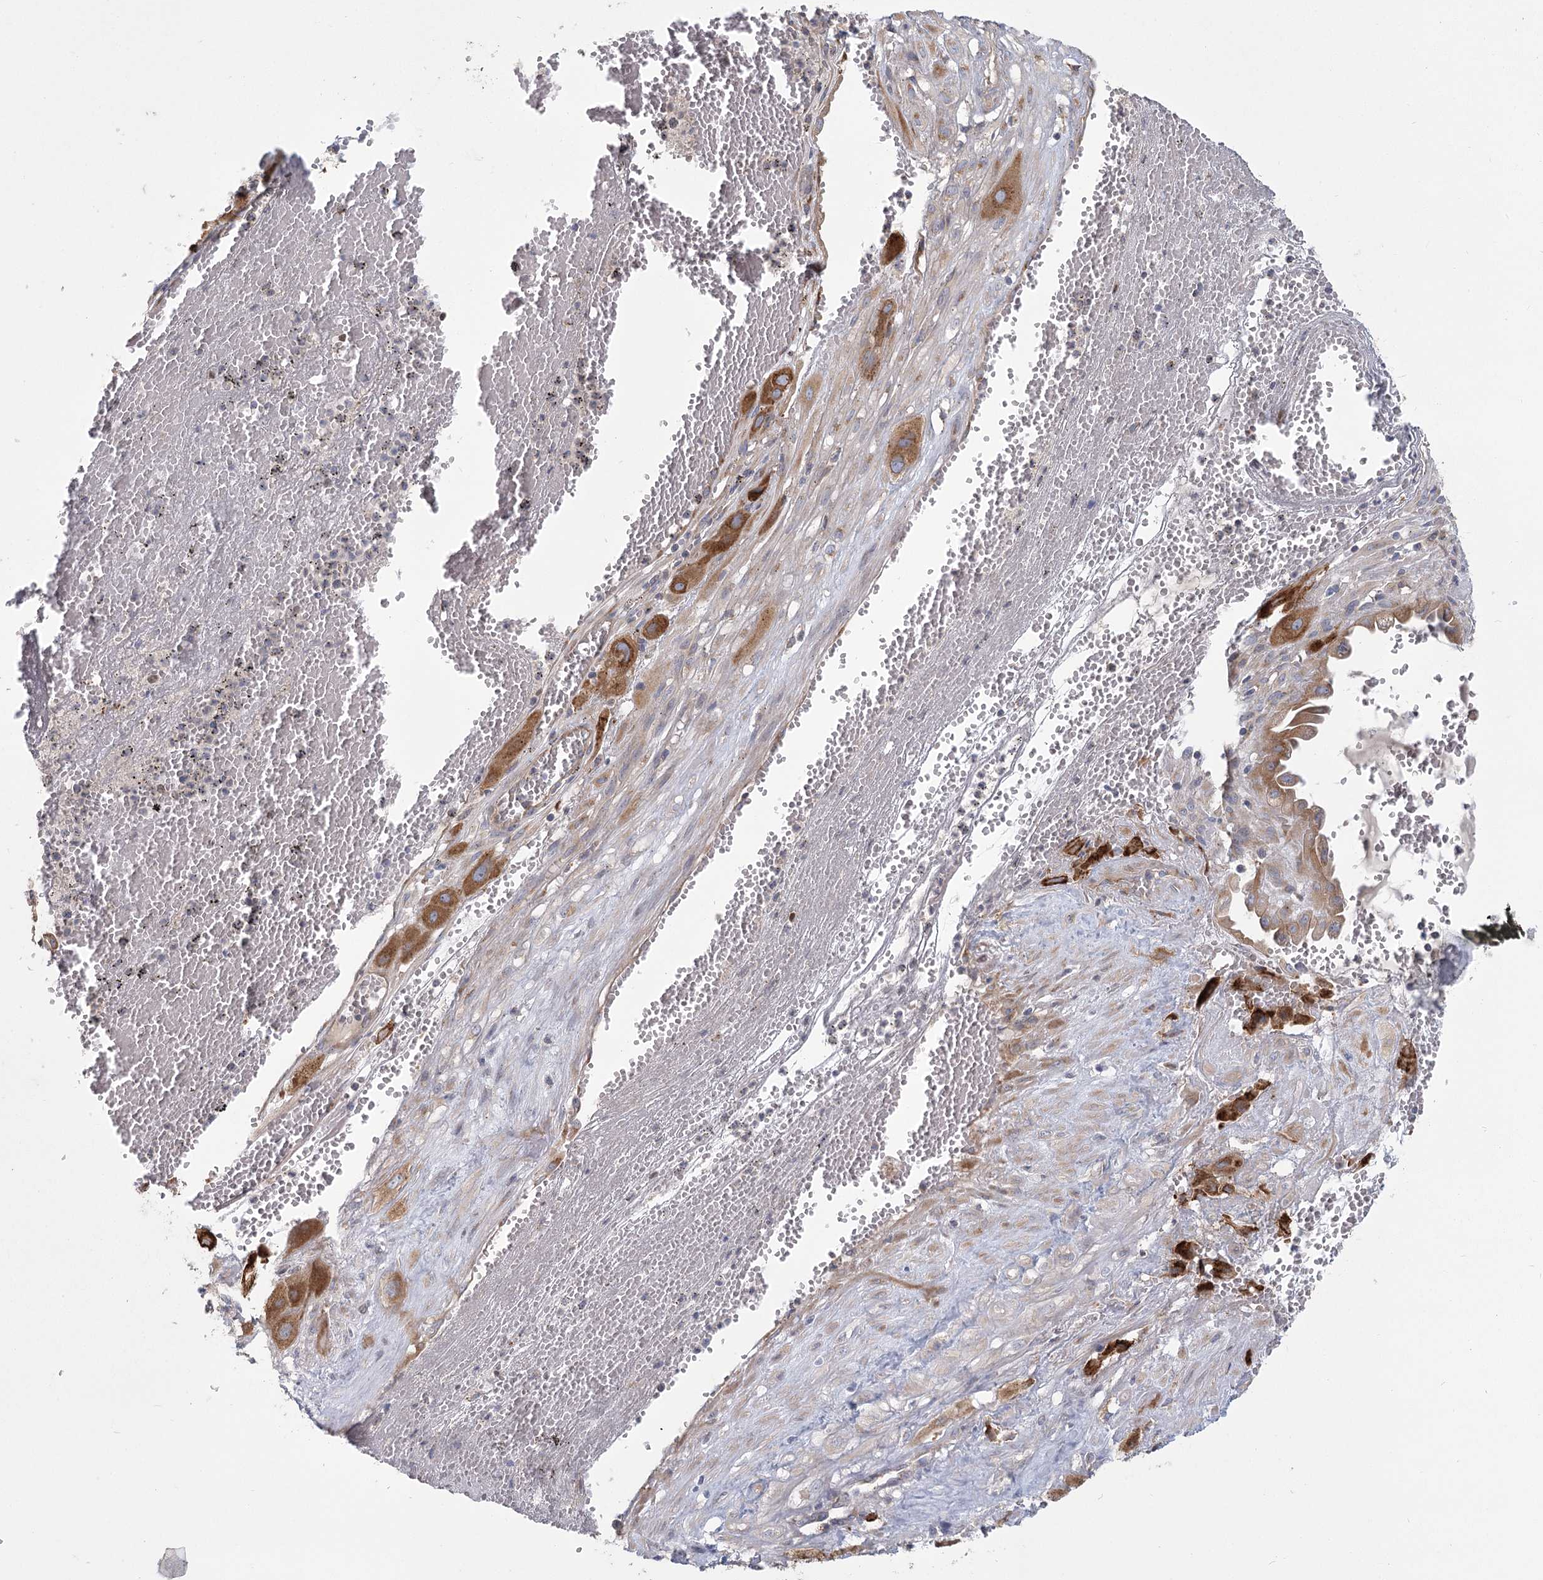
{"staining": {"intensity": "moderate", "quantity": ">75%", "location": "cytoplasmic/membranous"}, "tissue": "cervical cancer", "cell_type": "Tumor cells", "image_type": "cancer", "snomed": [{"axis": "morphology", "description": "Squamous cell carcinoma, NOS"}, {"axis": "topography", "description": "Cervix"}], "caption": "Cervical cancer (squamous cell carcinoma) stained with immunohistochemistry (IHC) displays moderate cytoplasmic/membranous expression in about >75% of tumor cells.", "gene": "CNTLN", "patient": {"sex": "female", "age": 34}}